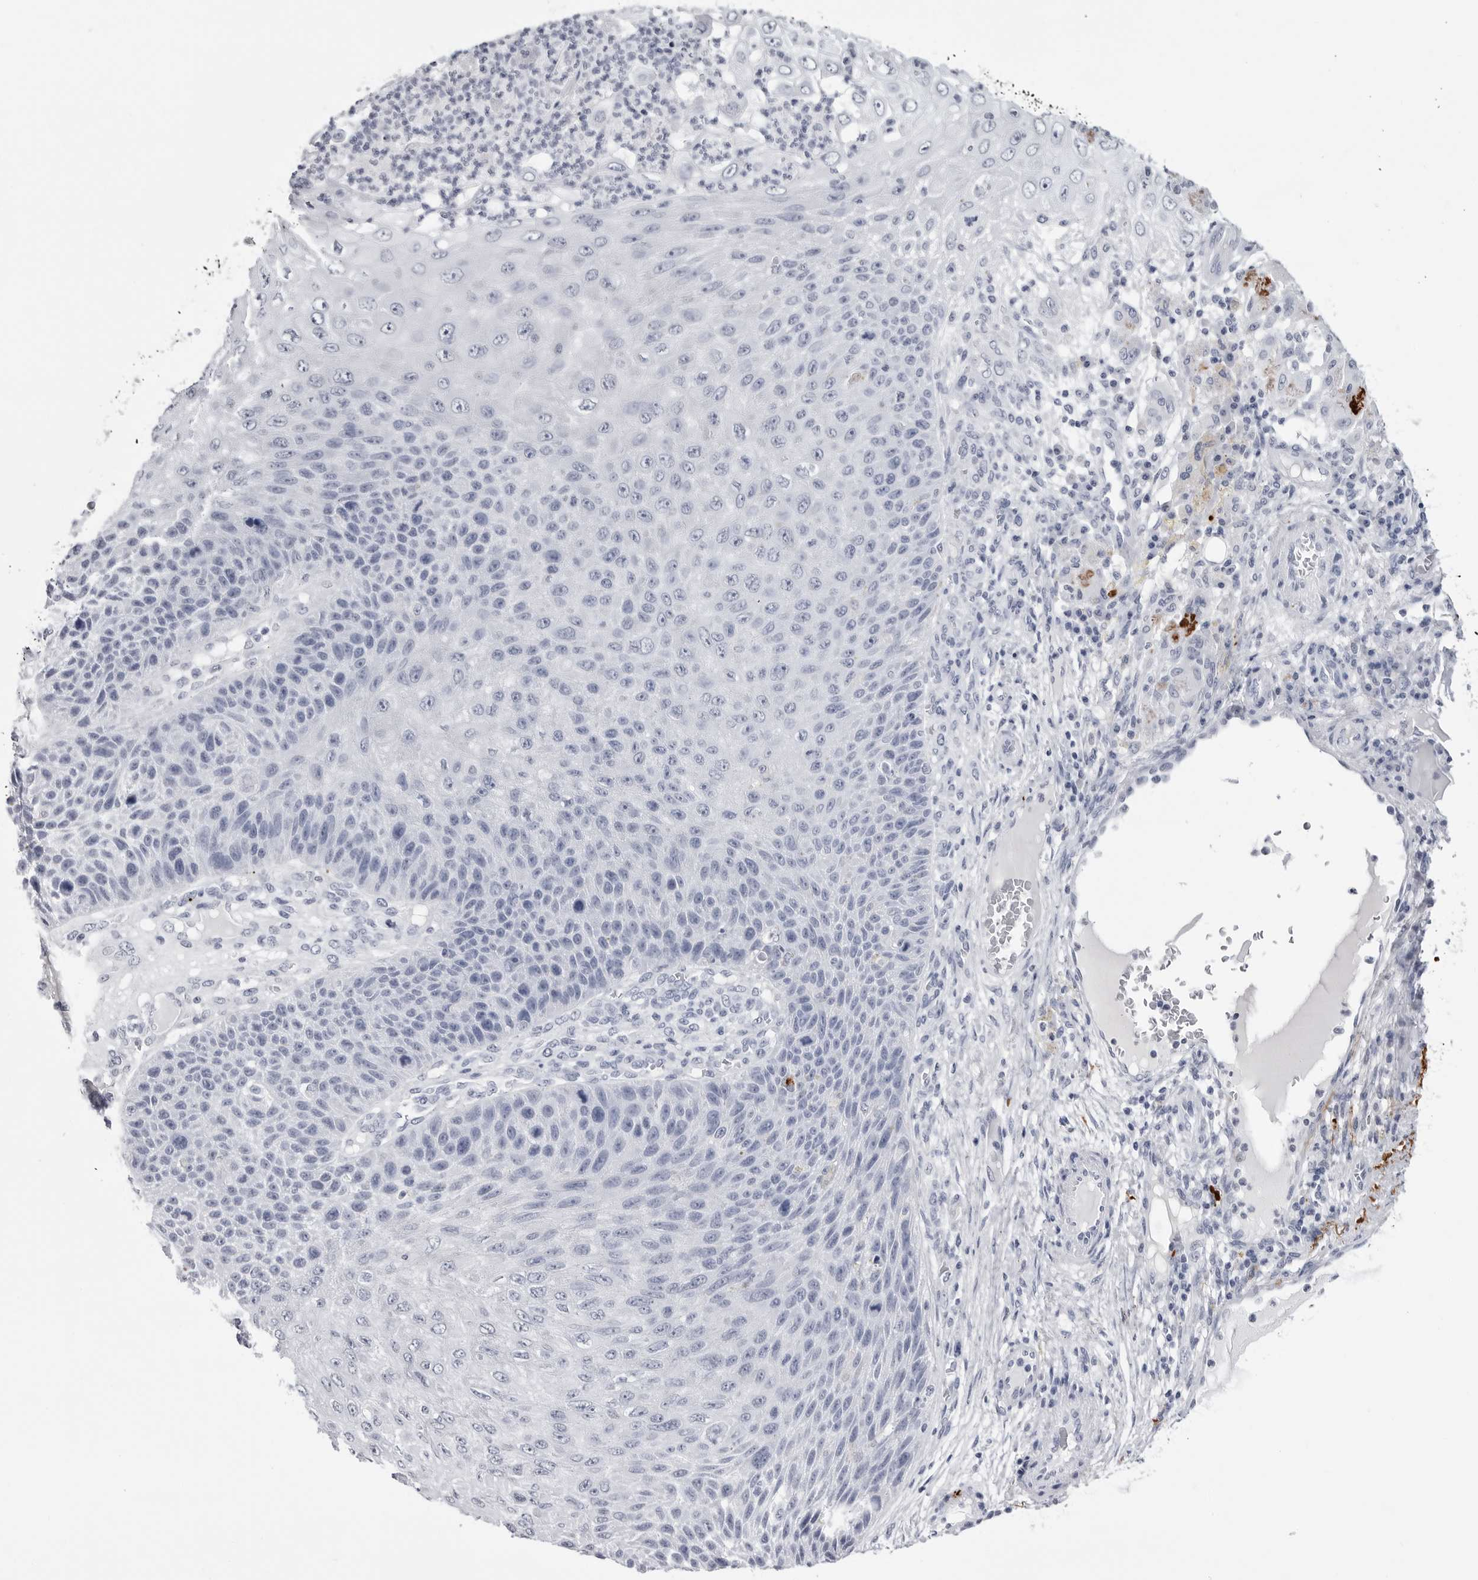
{"staining": {"intensity": "negative", "quantity": "none", "location": "none"}, "tissue": "skin cancer", "cell_type": "Tumor cells", "image_type": "cancer", "snomed": [{"axis": "morphology", "description": "Squamous cell carcinoma, NOS"}, {"axis": "topography", "description": "Skin"}], "caption": "Immunohistochemistry of human skin cancer (squamous cell carcinoma) displays no staining in tumor cells.", "gene": "COL26A1", "patient": {"sex": "female", "age": 88}}